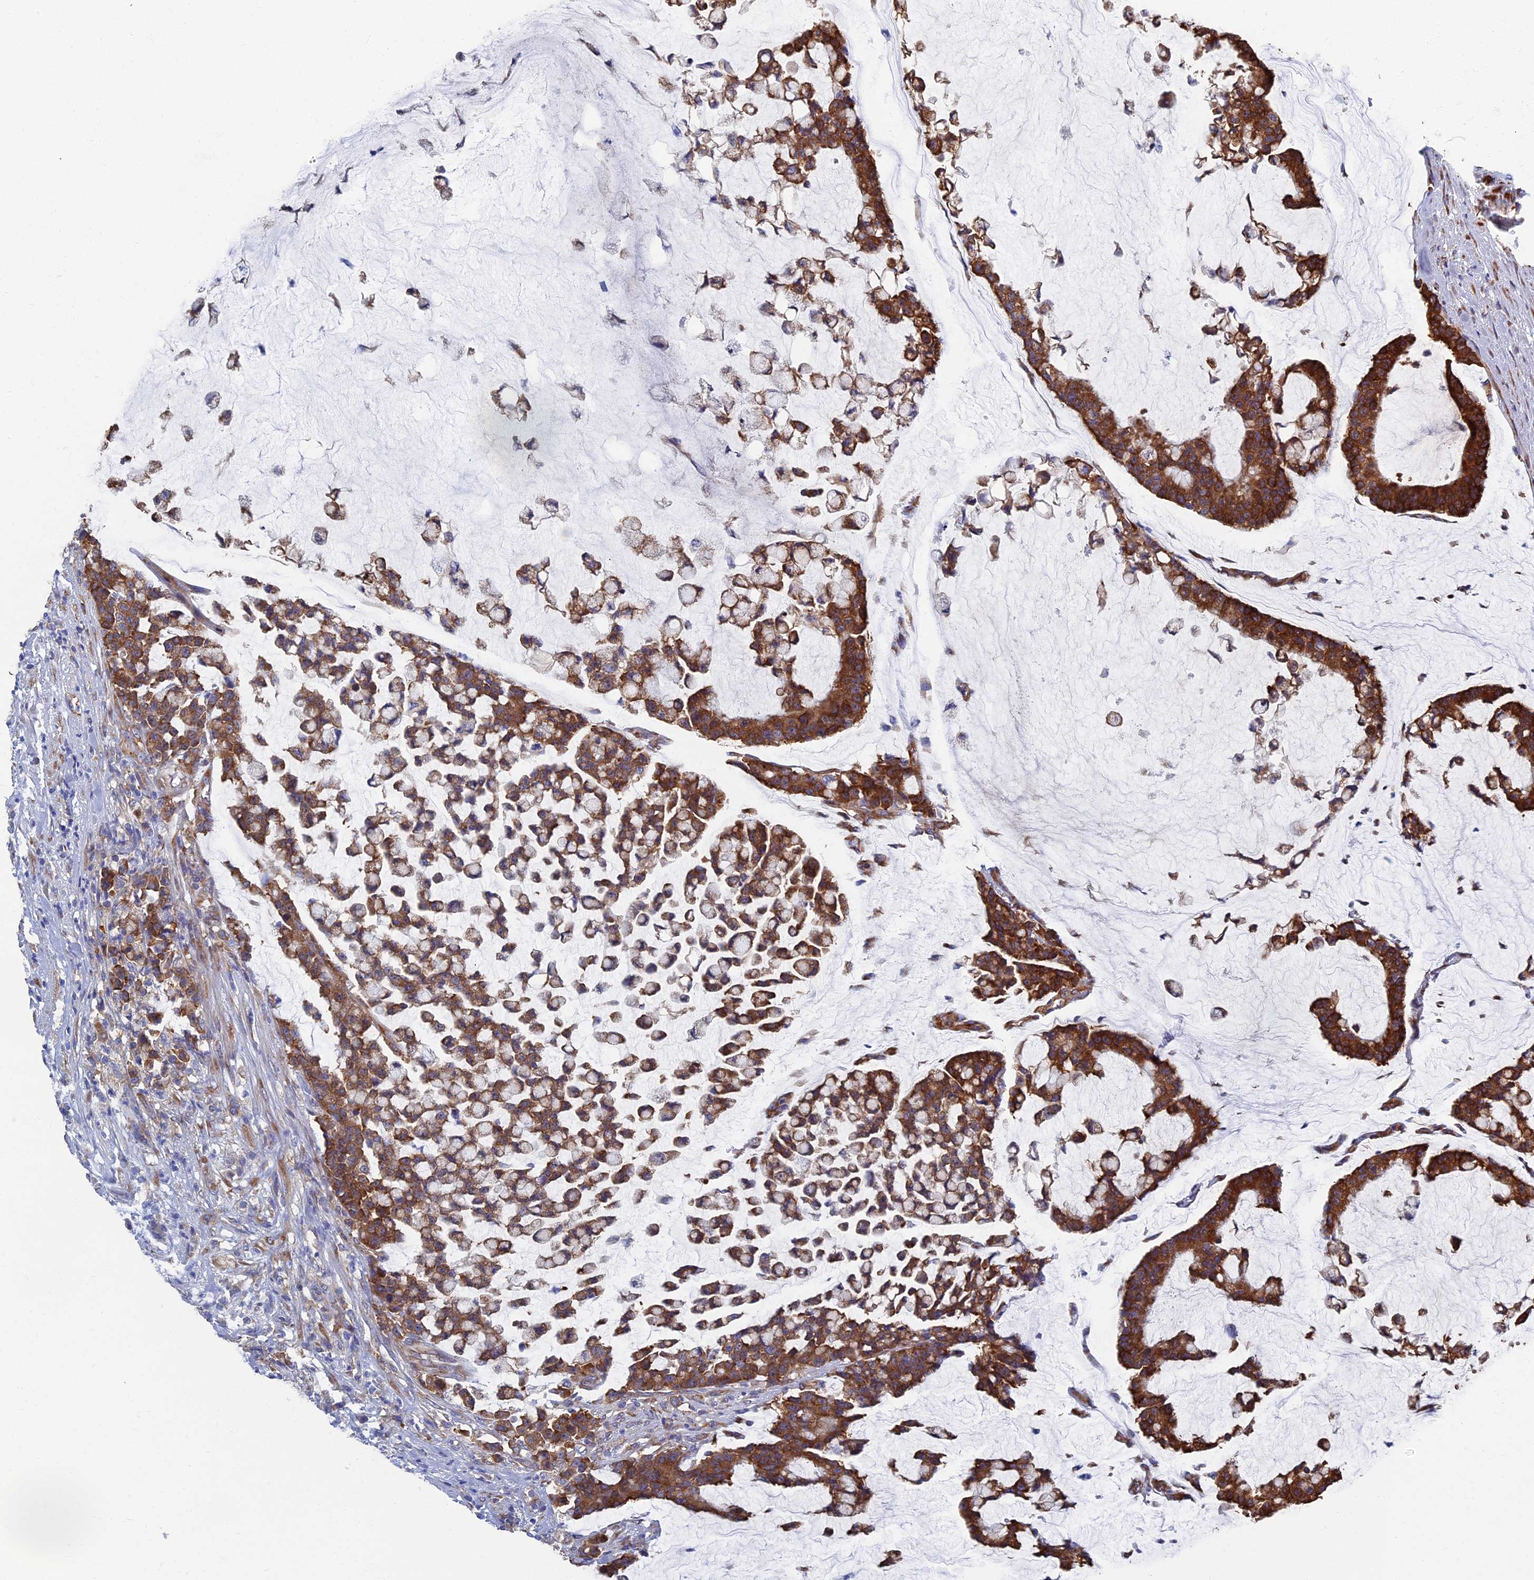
{"staining": {"intensity": "strong", "quantity": ">75%", "location": "cytoplasmic/membranous"}, "tissue": "colorectal cancer", "cell_type": "Tumor cells", "image_type": "cancer", "snomed": [{"axis": "morphology", "description": "Adenocarcinoma, NOS"}, {"axis": "topography", "description": "Colon"}], "caption": "Tumor cells display strong cytoplasmic/membranous positivity in about >75% of cells in colorectal adenocarcinoma.", "gene": "YBX1", "patient": {"sex": "female", "age": 84}}